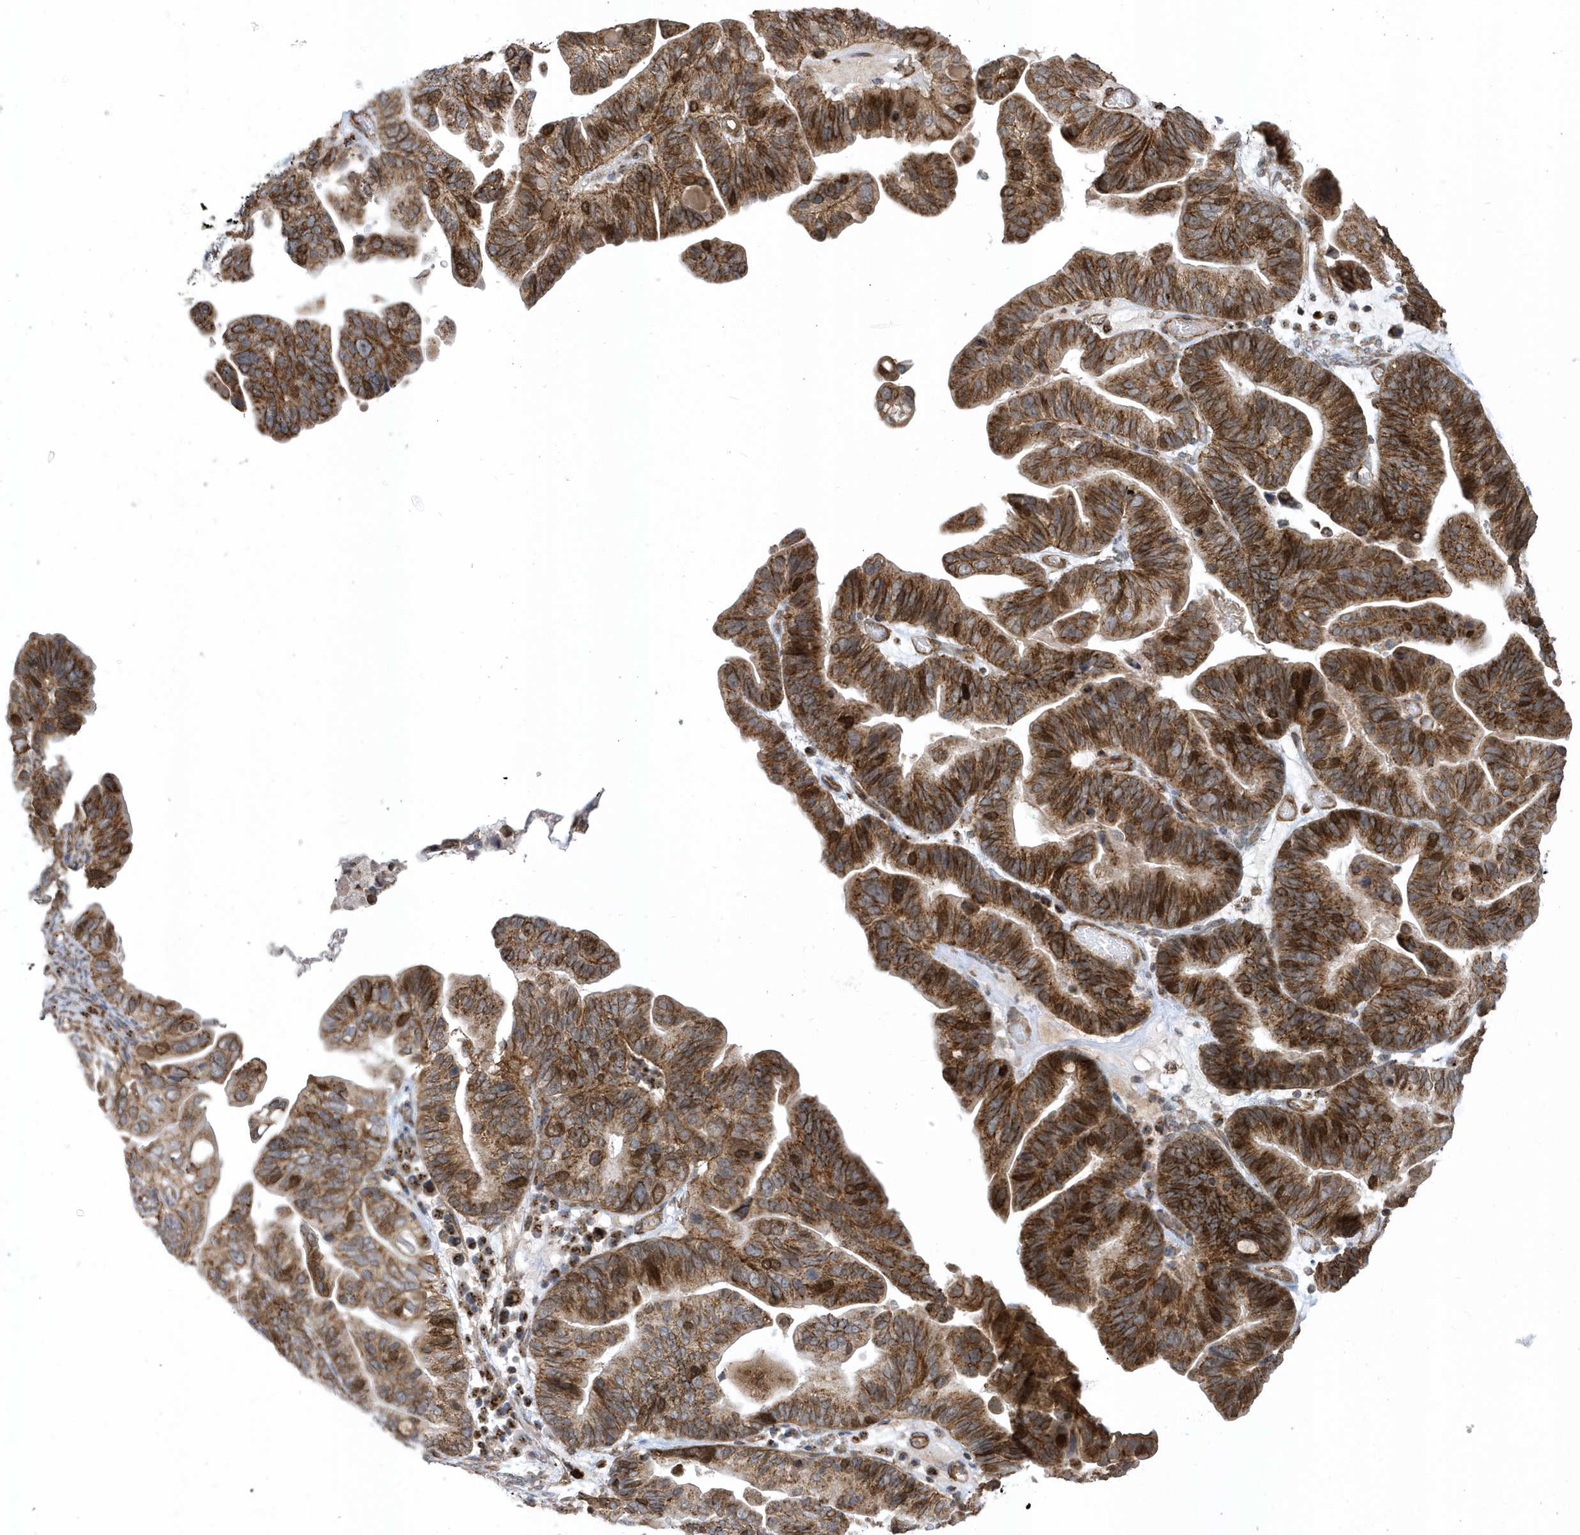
{"staining": {"intensity": "strong", "quantity": ">75%", "location": "cytoplasmic/membranous,nuclear"}, "tissue": "ovarian cancer", "cell_type": "Tumor cells", "image_type": "cancer", "snomed": [{"axis": "morphology", "description": "Cystadenocarcinoma, serous, NOS"}, {"axis": "topography", "description": "Ovary"}], "caption": "Approximately >75% of tumor cells in ovarian cancer show strong cytoplasmic/membranous and nuclear protein positivity as visualized by brown immunohistochemical staining.", "gene": "HRH4", "patient": {"sex": "female", "age": 56}}